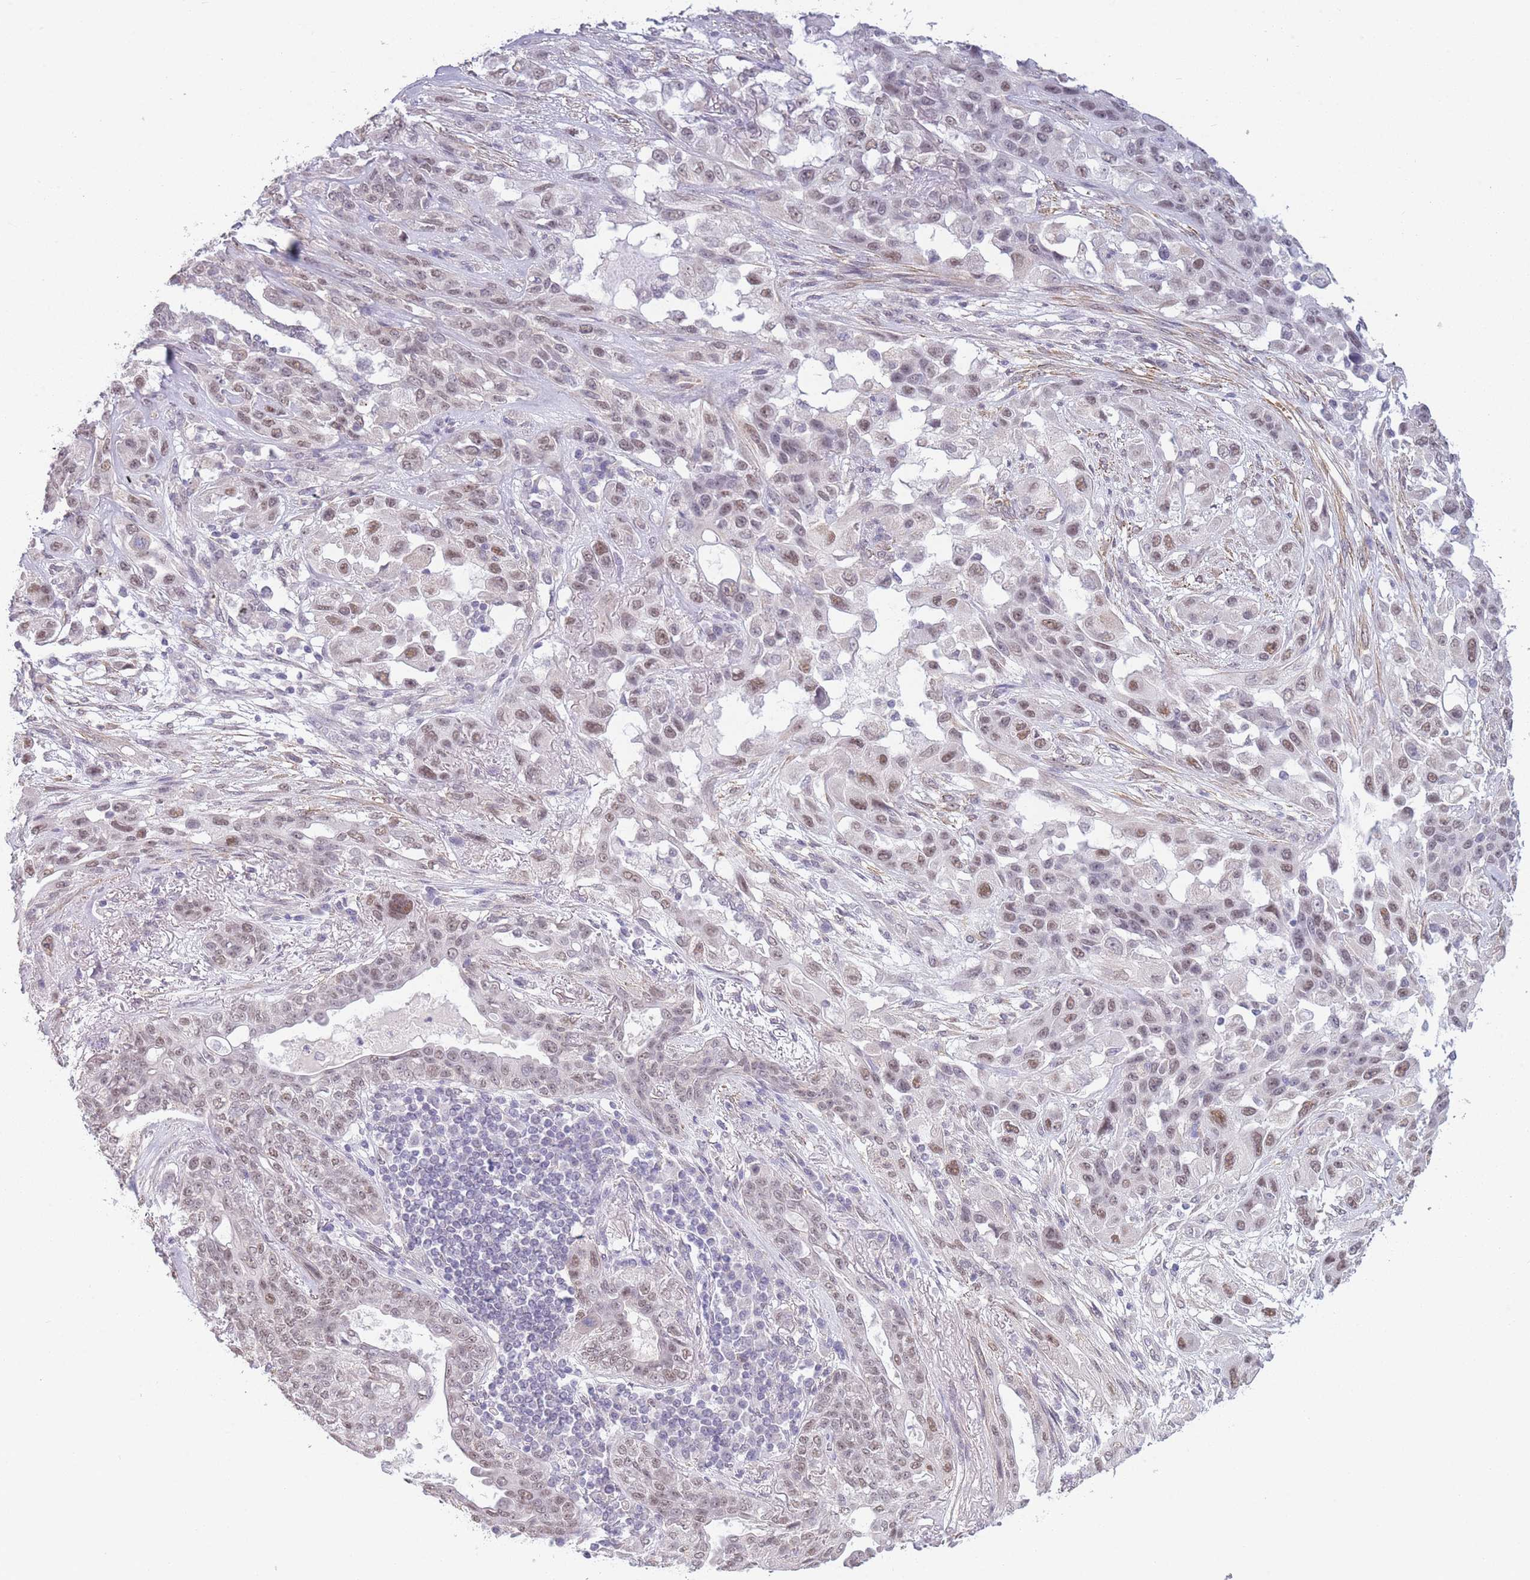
{"staining": {"intensity": "moderate", "quantity": "25%-75%", "location": "nuclear"}, "tissue": "lung cancer", "cell_type": "Tumor cells", "image_type": "cancer", "snomed": [{"axis": "morphology", "description": "Squamous cell carcinoma, NOS"}, {"axis": "topography", "description": "Lung"}], "caption": "Immunohistochemistry (IHC) of human lung cancer reveals medium levels of moderate nuclear expression in approximately 25%-75% of tumor cells.", "gene": "SIN3B", "patient": {"sex": "female", "age": 70}}